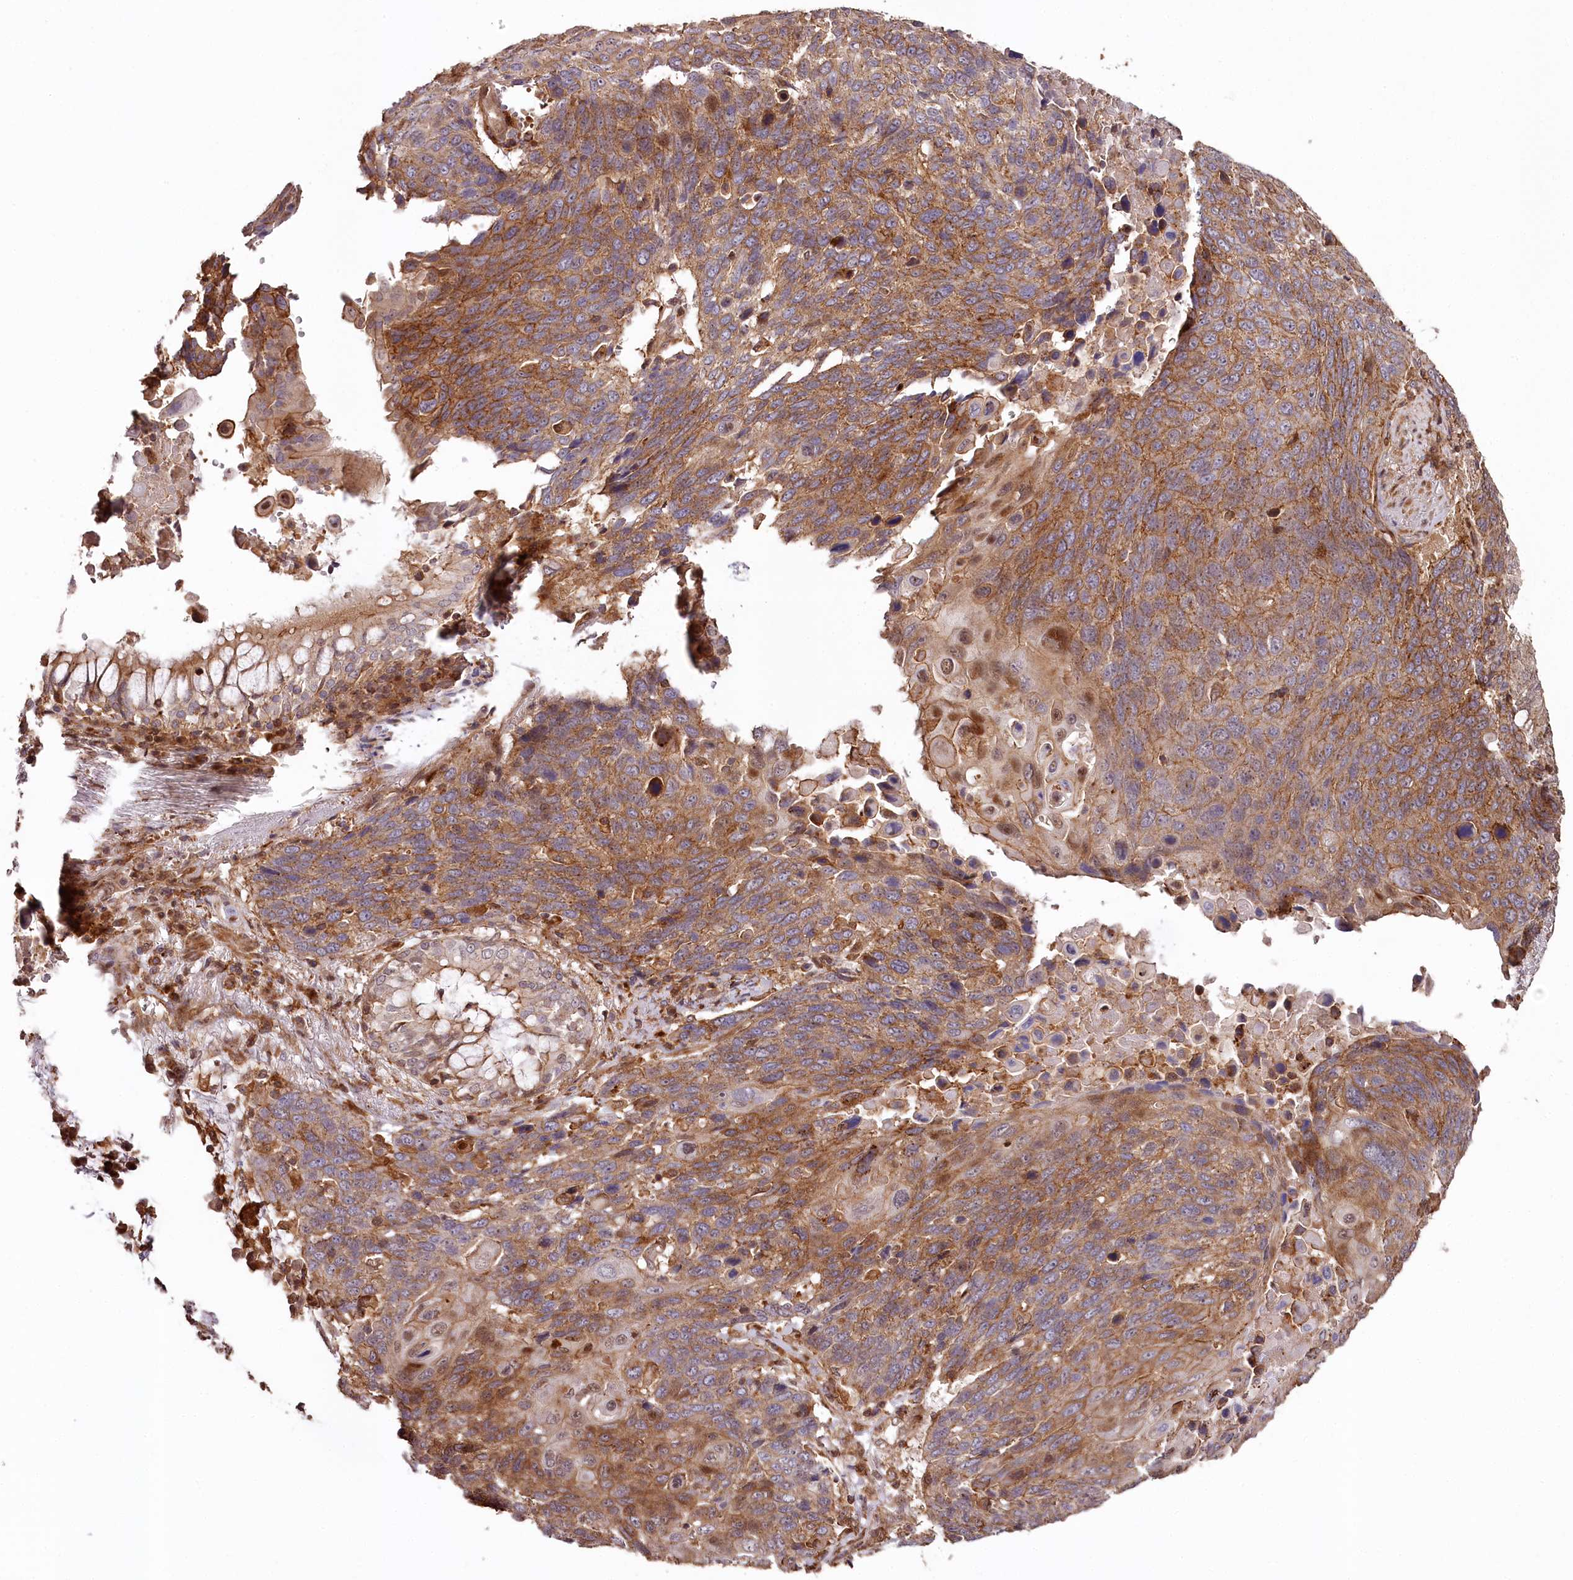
{"staining": {"intensity": "strong", "quantity": ">75%", "location": "cytoplasmic/membranous"}, "tissue": "lung cancer", "cell_type": "Tumor cells", "image_type": "cancer", "snomed": [{"axis": "morphology", "description": "Squamous cell carcinoma, NOS"}, {"axis": "topography", "description": "Lung"}], "caption": "Lung cancer stained for a protein shows strong cytoplasmic/membranous positivity in tumor cells.", "gene": "KIF14", "patient": {"sex": "male", "age": 66}}